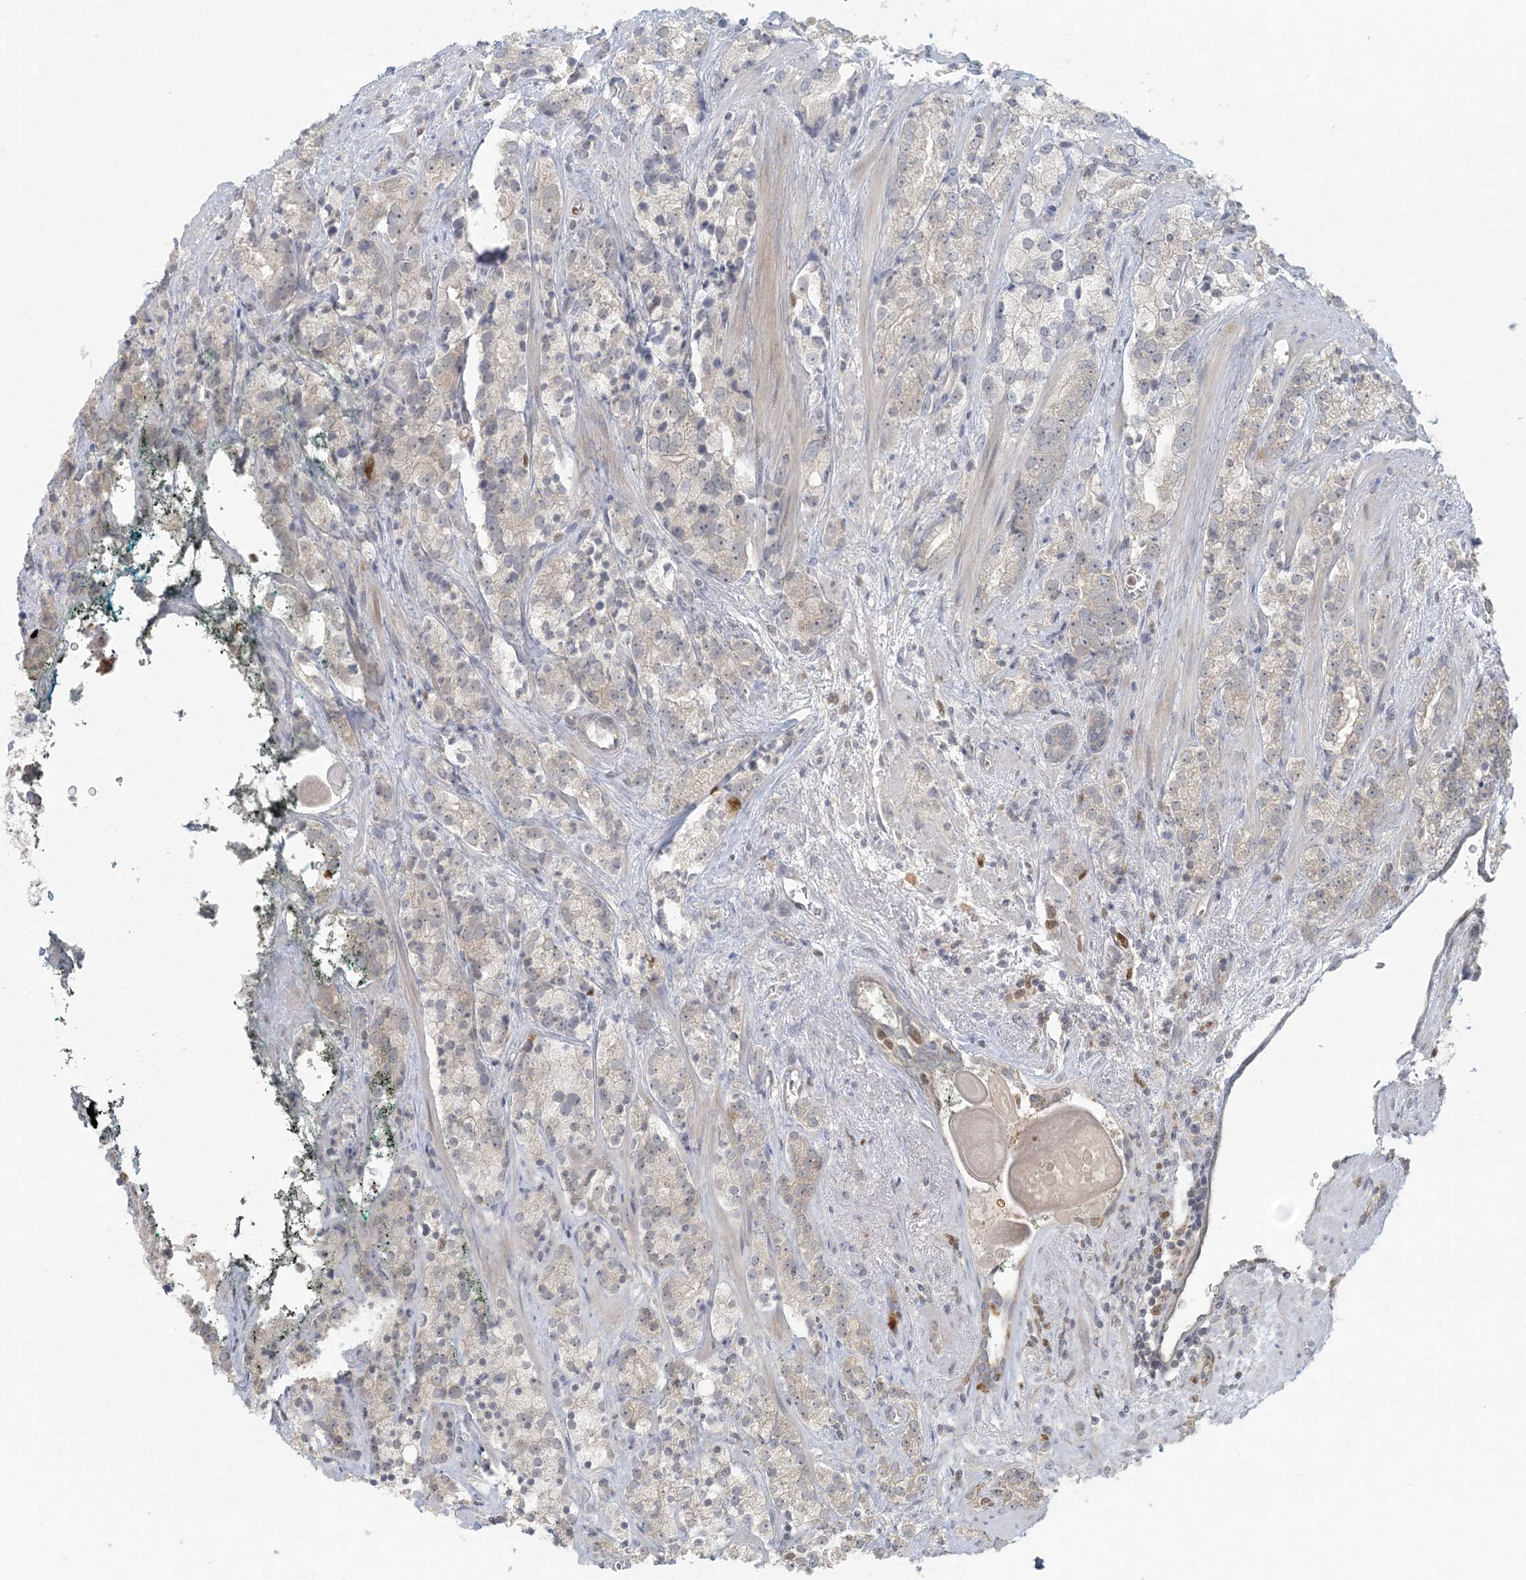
{"staining": {"intensity": "negative", "quantity": "none", "location": "none"}, "tissue": "prostate cancer", "cell_type": "Tumor cells", "image_type": "cancer", "snomed": [{"axis": "morphology", "description": "Adenocarcinoma, High grade"}, {"axis": "topography", "description": "Prostate"}], "caption": "DAB (3,3'-diaminobenzidine) immunohistochemical staining of high-grade adenocarcinoma (prostate) displays no significant staining in tumor cells.", "gene": "CTDNEP1", "patient": {"sex": "male", "age": 71}}